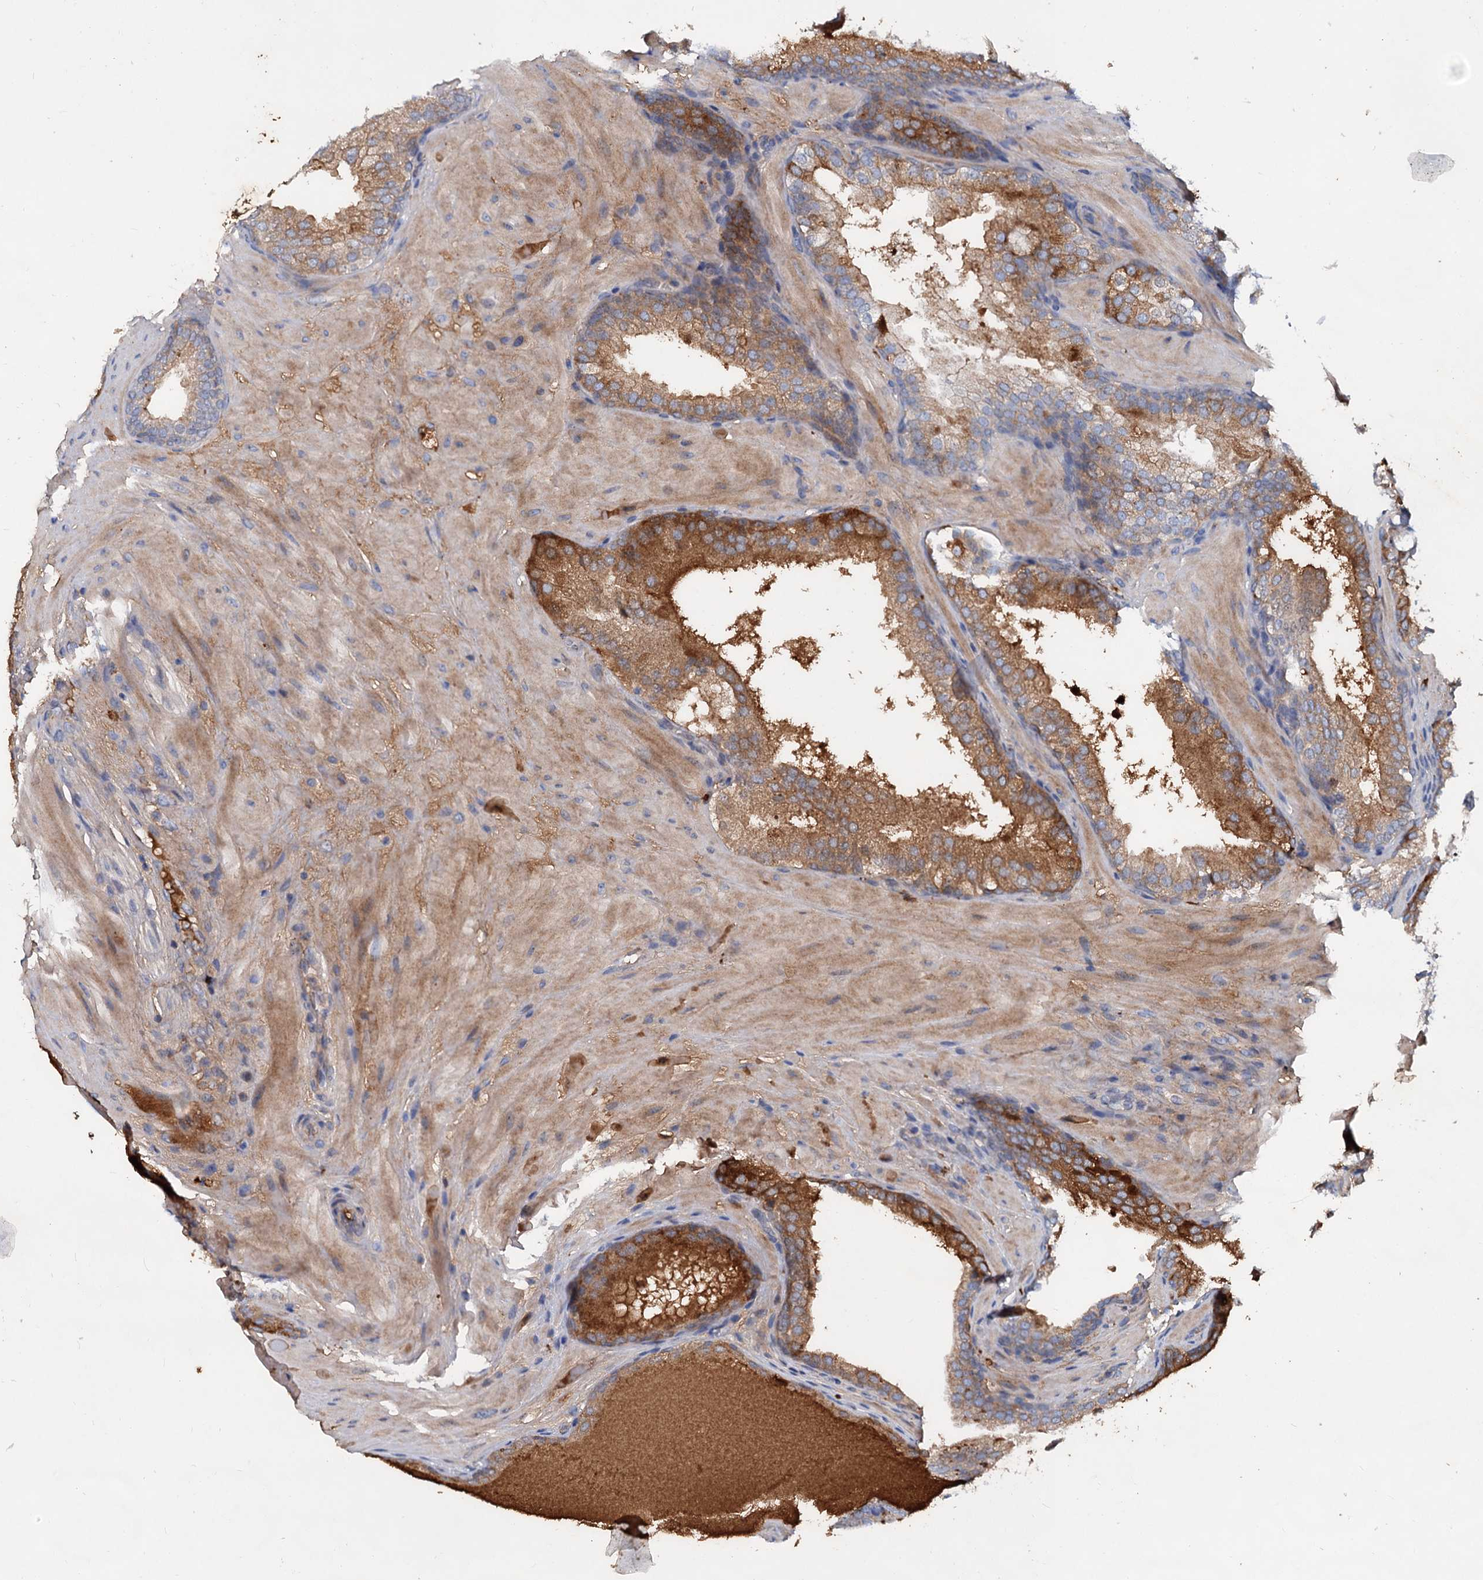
{"staining": {"intensity": "moderate", "quantity": ">75%", "location": "cytoplasmic/membranous"}, "tissue": "prostate cancer", "cell_type": "Tumor cells", "image_type": "cancer", "snomed": [{"axis": "morphology", "description": "Adenocarcinoma, High grade"}, {"axis": "topography", "description": "Prostate"}], "caption": "DAB (3,3'-diaminobenzidine) immunohistochemical staining of prostate cancer demonstrates moderate cytoplasmic/membranous protein expression in about >75% of tumor cells.", "gene": "CHRD", "patient": {"sex": "male", "age": 60}}